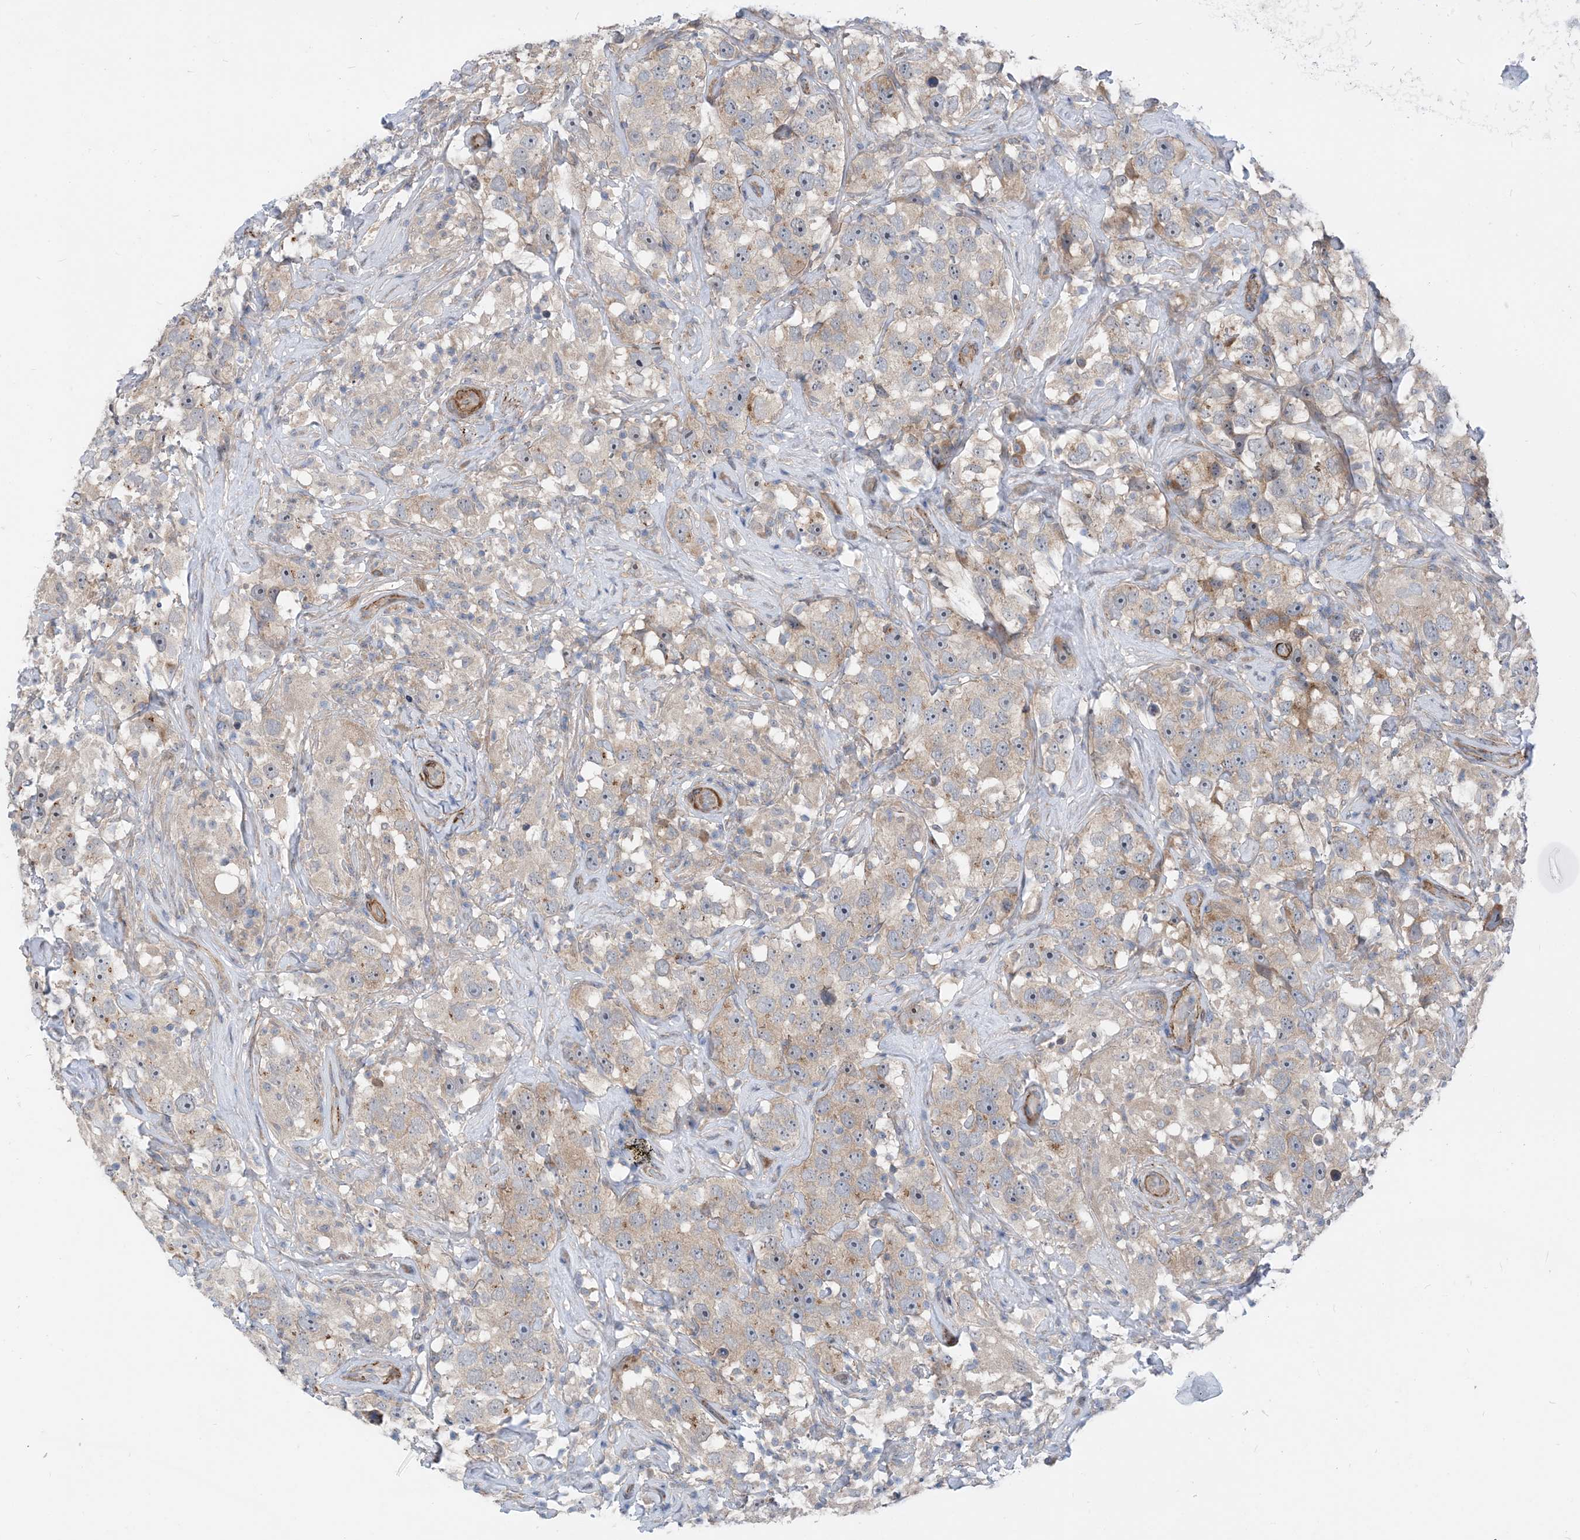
{"staining": {"intensity": "weak", "quantity": "25%-75%", "location": "cytoplasmic/membranous"}, "tissue": "testis cancer", "cell_type": "Tumor cells", "image_type": "cancer", "snomed": [{"axis": "morphology", "description": "Seminoma, NOS"}, {"axis": "topography", "description": "Testis"}], "caption": "A brown stain highlights weak cytoplasmic/membranous positivity of a protein in human seminoma (testis) tumor cells. The staining was performed using DAB, with brown indicating positive protein expression. Nuclei are stained blue with hematoxylin.", "gene": "PLEKHA3", "patient": {"sex": "male", "age": 49}}